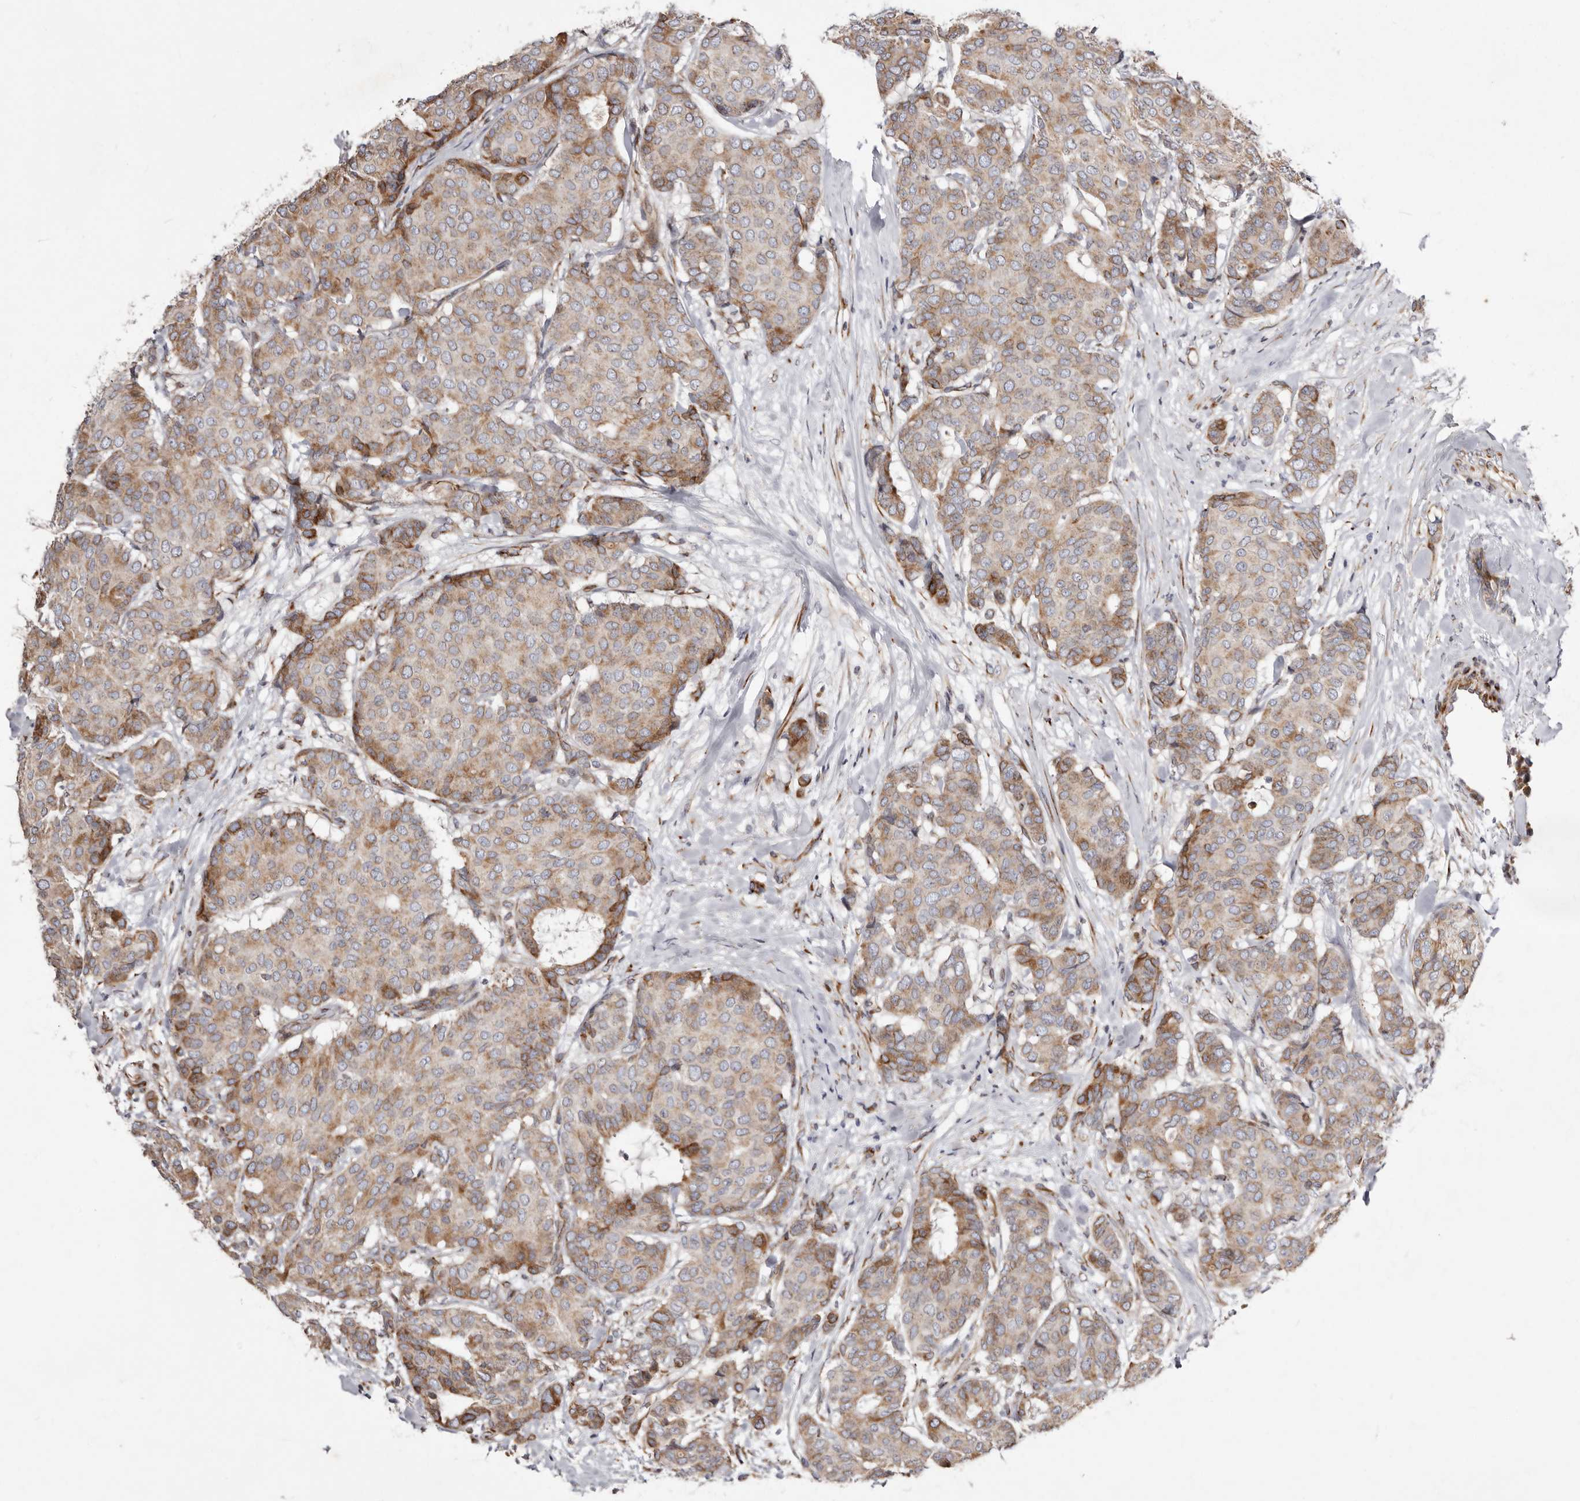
{"staining": {"intensity": "moderate", "quantity": ">75%", "location": "cytoplasmic/membranous"}, "tissue": "breast cancer", "cell_type": "Tumor cells", "image_type": "cancer", "snomed": [{"axis": "morphology", "description": "Duct carcinoma"}, {"axis": "topography", "description": "Breast"}], "caption": "DAB (3,3'-diaminobenzidine) immunohistochemical staining of breast intraductal carcinoma reveals moderate cytoplasmic/membranous protein expression in approximately >75% of tumor cells.", "gene": "TIMM17B", "patient": {"sex": "female", "age": 75}}